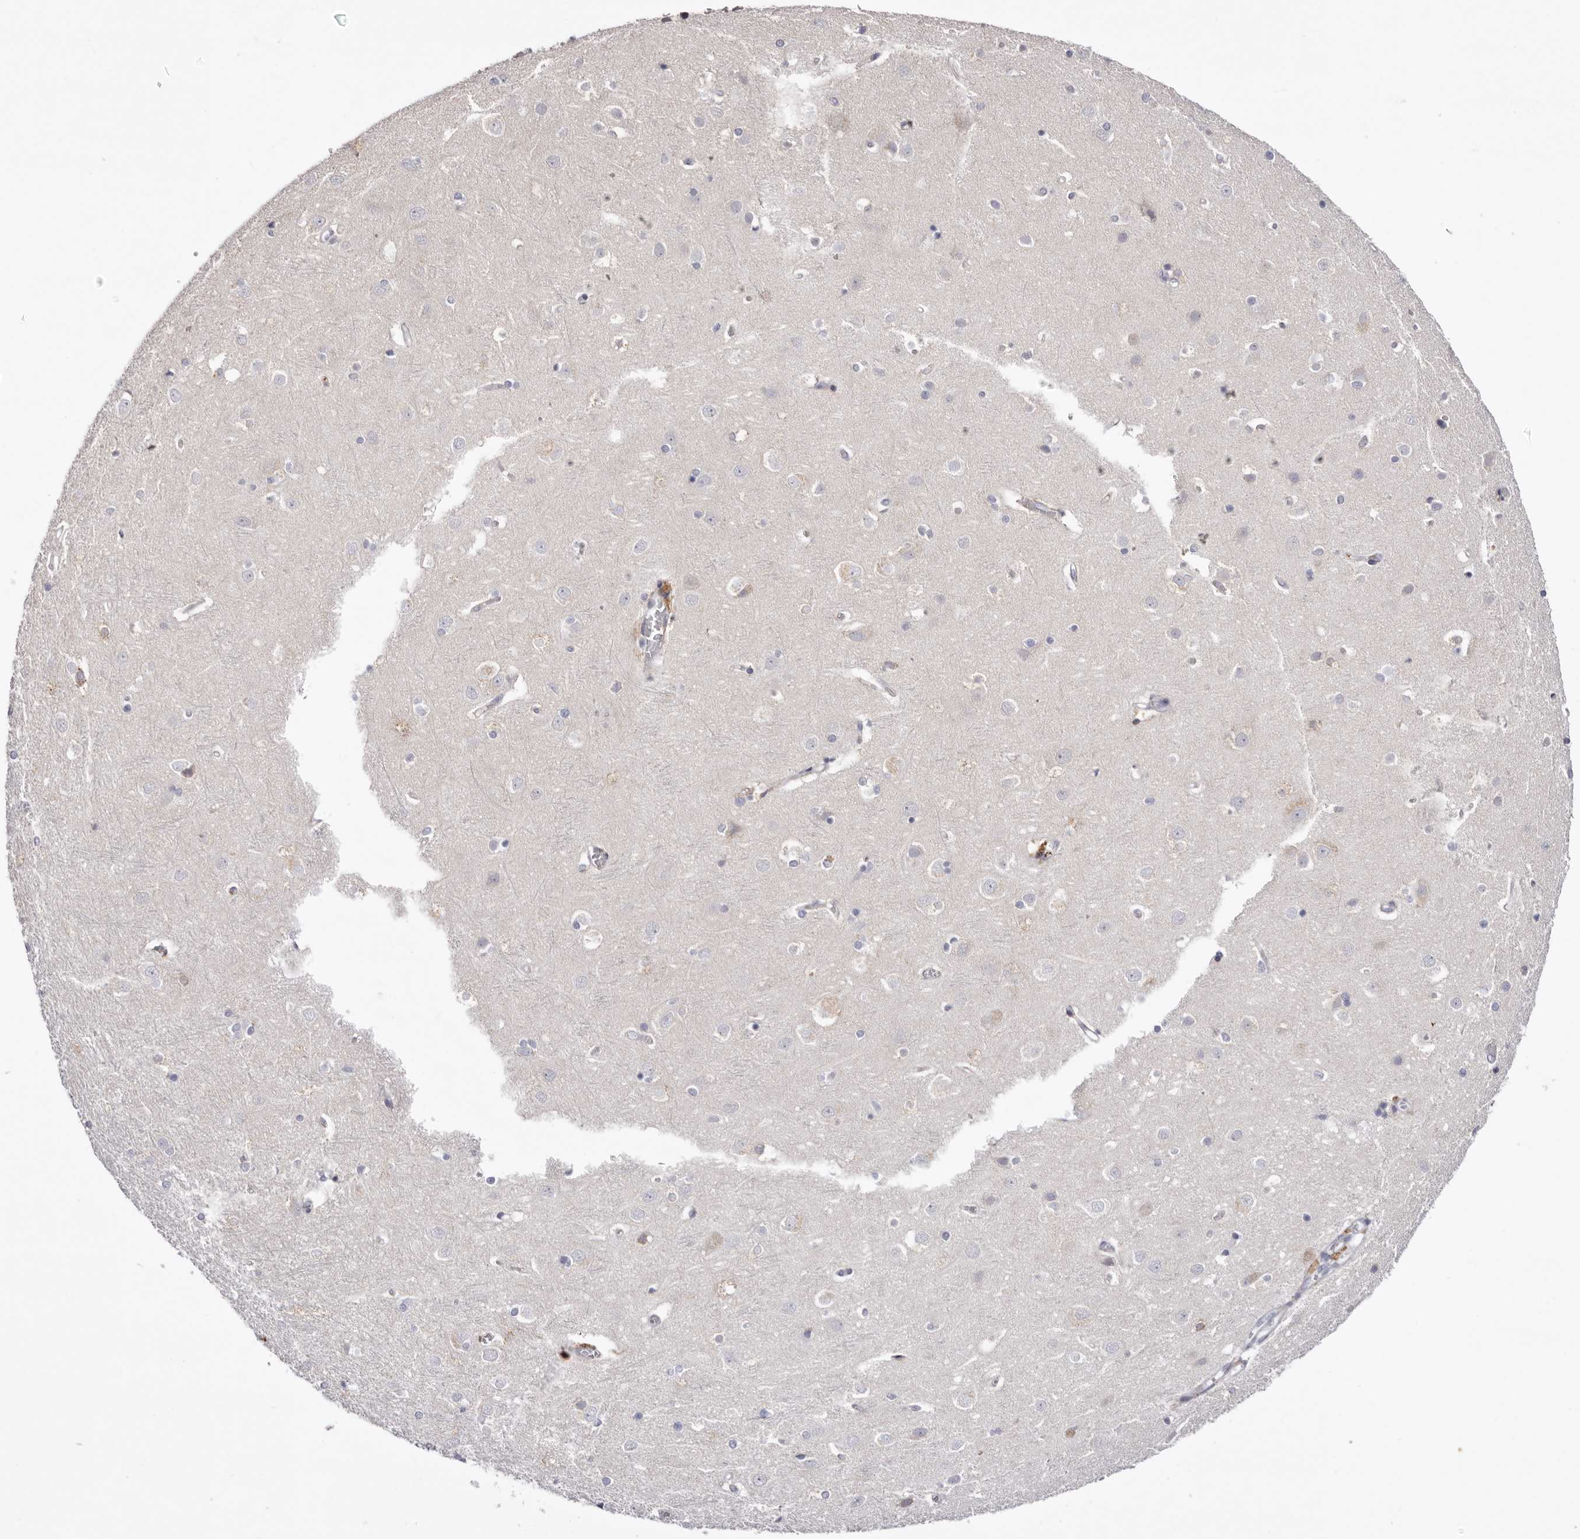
{"staining": {"intensity": "negative", "quantity": "none", "location": "none"}, "tissue": "cerebral cortex", "cell_type": "Endothelial cells", "image_type": "normal", "snomed": [{"axis": "morphology", "description": "Normal tissue, NOS"}, {"axis": "topography", "description": "Cerebral cortex"}], "caption": "Unremarkable cerebral cortex was stained to show a protein in brown. There is no significant positivity in endothelial cells. The staining is performed using DAB (3,3'-diaminobenzidine) brown chromogen with nuclei counter-stained in using hematoxylin.", "gene": "LMLN", "patient": {"sex": "male", "age": 54}}